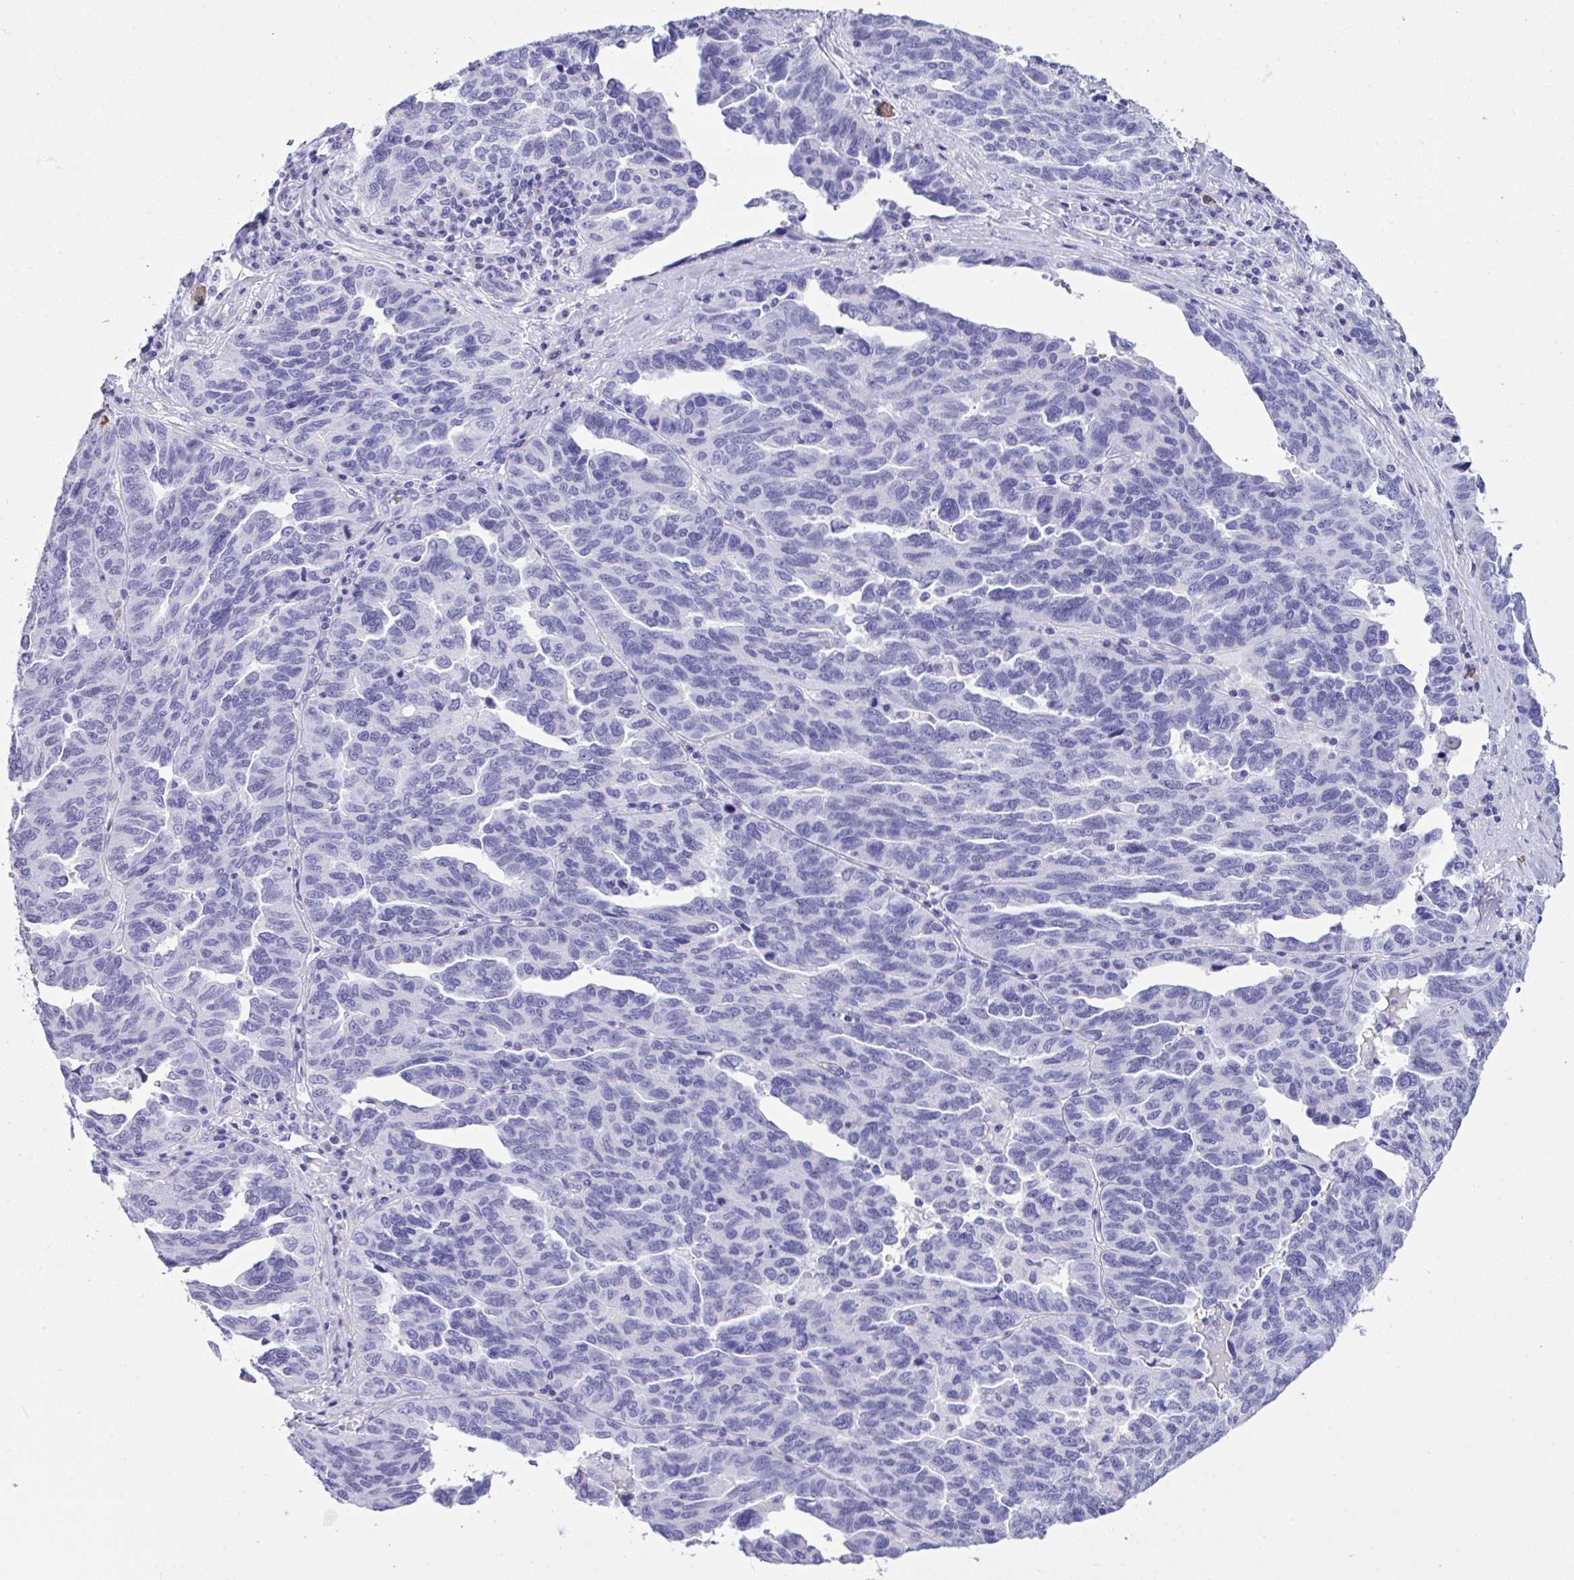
{"staining": {"intensity": "negative", "quantity": "none", "location": "none"}, "tissue": "ovarian cancer", "cell_type": "Tumor cells", "image_type": "cancer", "snomed": [{"axis": "morphology", "description": "Cystadenocarcinoma, serous, NOS"}, {"axis": "topography", "description": "Ovary"}], "caption": "Immunohistochemistry (IHC) photomicrograph of ovarian serous cystadenocarcinoma stained for a protein (brown), which exhibits no staining in tumor cells.", "gene": "AKR1D1", "patient": {"sex": "female", "age": 64}}